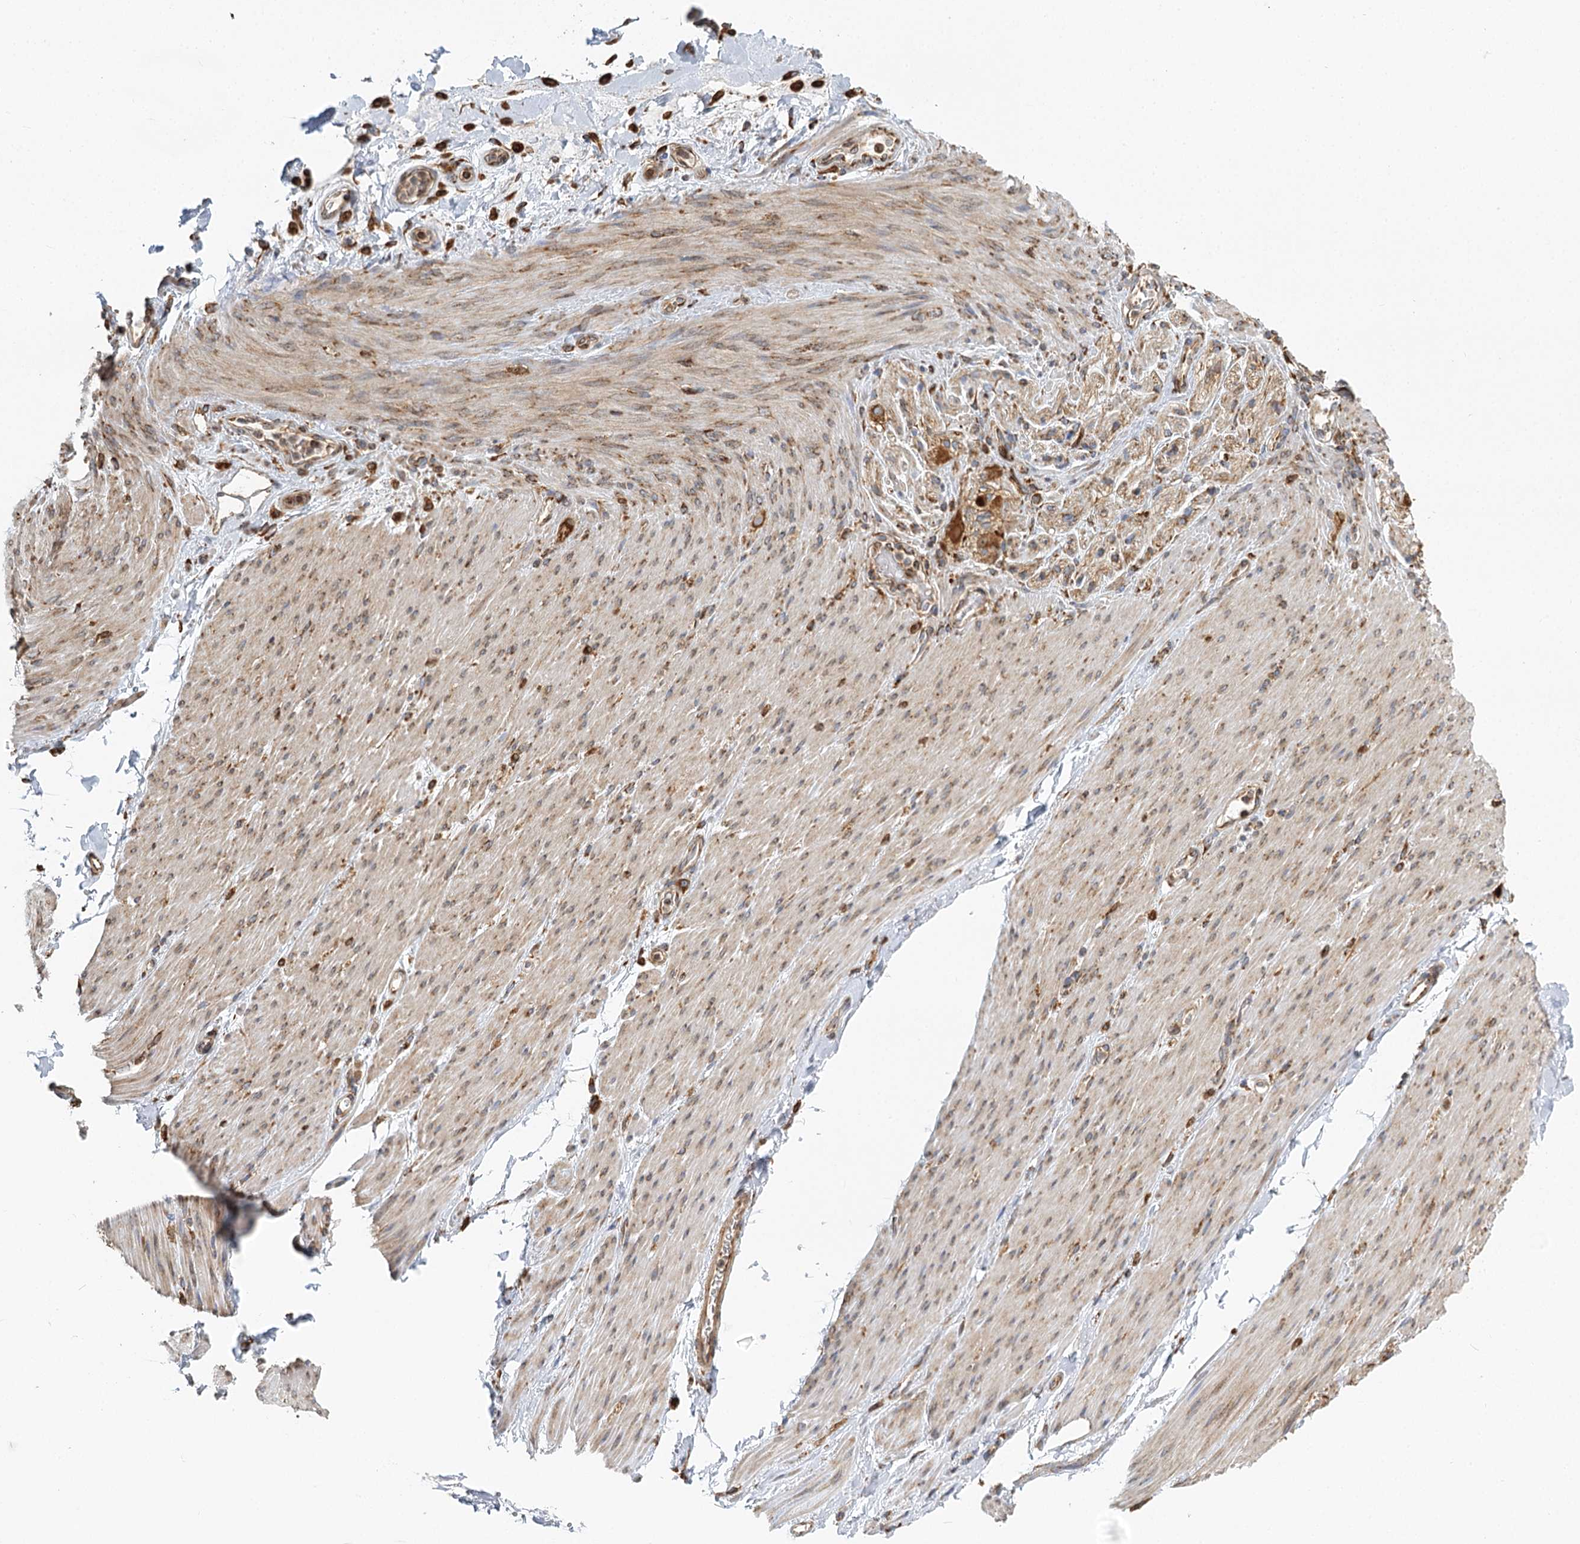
{"staining": {"intensity": "negative", "quantity": "25%-75%", "location": "cytoplasmic/membranous"}, "tissue": "adipose tissue", "cell_type": "Adipocytes", "image_type": "normal", "snomed": [{"axis": "morphology", "description": "Normal tissue, NOS"}, {"axis": "topography", "description": "Colon"}, {"axis": "topography", "description": "Peripheral nerve tissue"}], "caption": "The immunohistochemistry (IHC) photomicrograph has no significant positivity in adipocytes of adipose tissue. (DAB (3,3'-diaminobenzidine) IHC, high magnification).", "gene": "TAS1R1", "patient": {"sex": "female", "age": 61}}